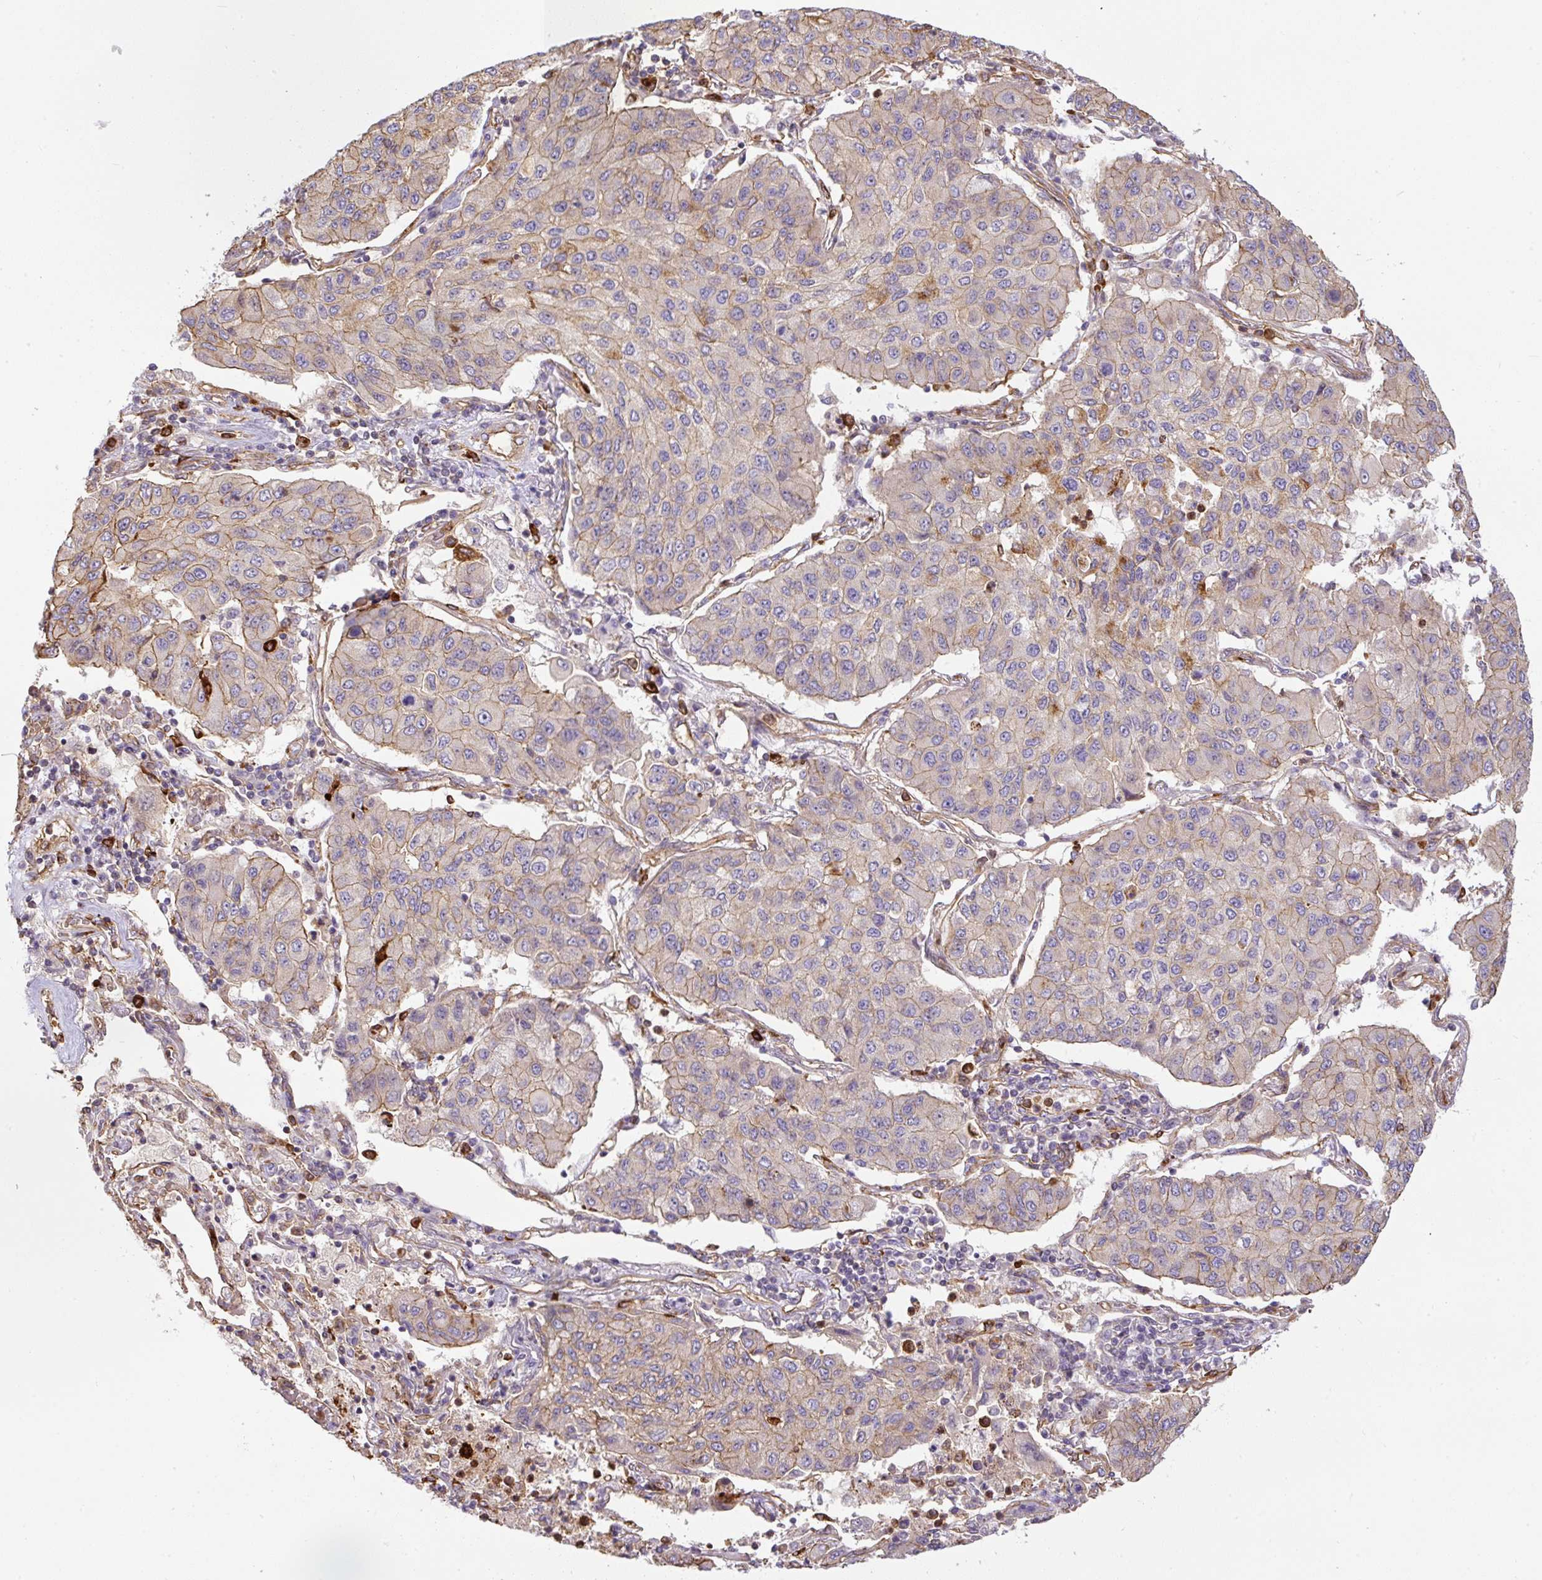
{"staining": {"intensity": "moderate", "quantity": "25%-75%", "location": "cytoplasmic/membranous"}, "tissue": "lung cancer", "cell_type": "Tumor cells", "image_type": "cancer", "snomed": [{"axis": "morphology", "description": "Squamous cell carcinoma, NOS"}, {"axis": "topography", "description": "Lung"}], "caption": "Immunohistochemical staining of human lung squamous cell carcinoma demonstrates moderate cytoplasmic/membranous protein positivity in approximately 25%-75% of tumor cells. Ihc stains the protein of interest in brown and the nuclei are stained blue.", "gene": "B3GALT5", "patient": {"sex": "male", "age": 74}}